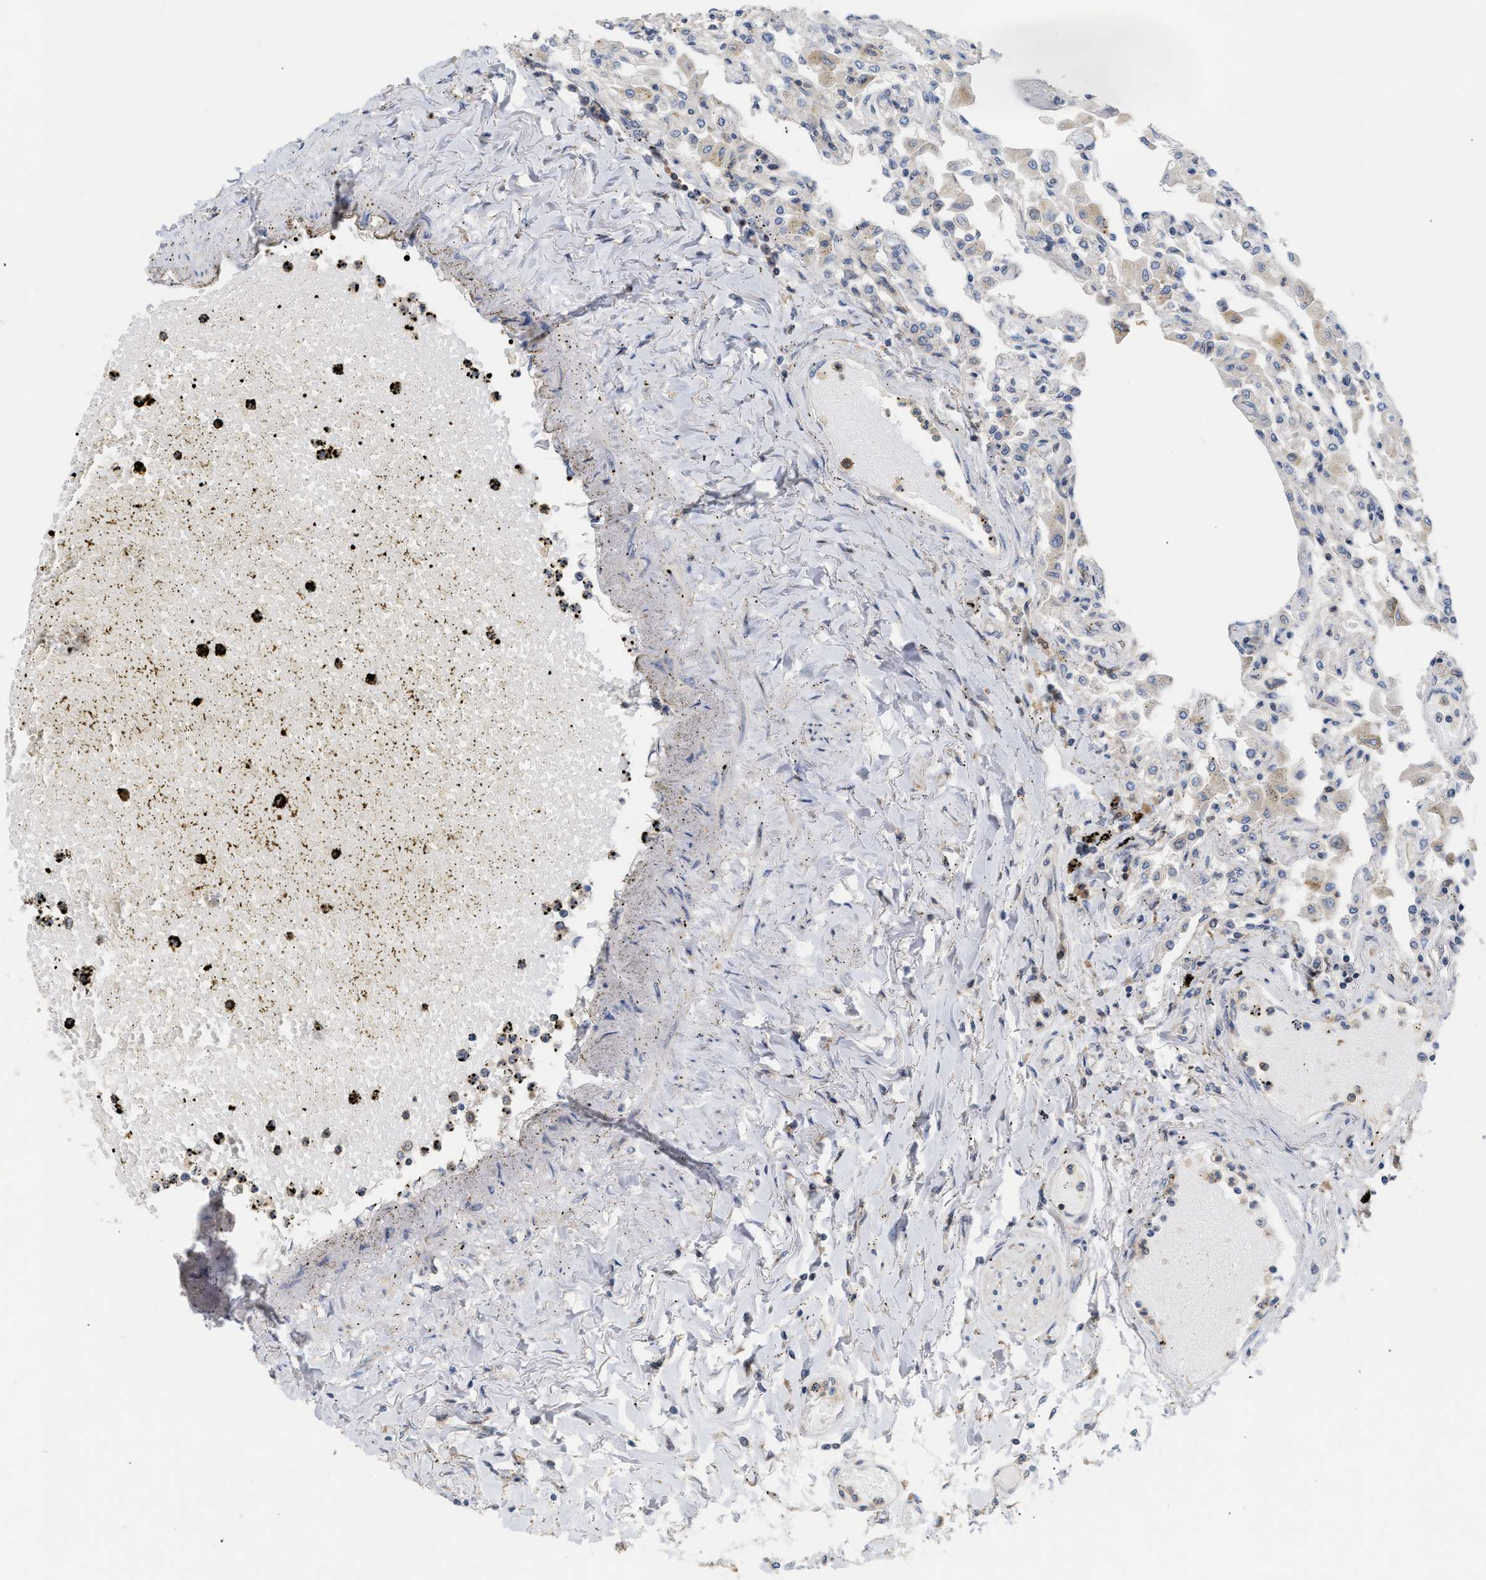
{"staining": {"intensity": "negative", "quantity": "none", "location": "none"}, "tissue": "lung", "cell_type": "Alveolar cells", "image_type": "normal", "snomed": [{"axis": "morphology", "description": "Normal tissue, NOS"}, {"axis": "topography", "description": "Bronchus"}, {"axis": "topography", "description": "Lung"}], "caption": "Micrograph shows no protein positivity in alveolar cells of benign lung. The staining is performed using DAB brown chromogen with nuclei counter-stained in using hematoxylin.", "gene": "DBNL", "patient": {"sex": "female", "age": 49}}